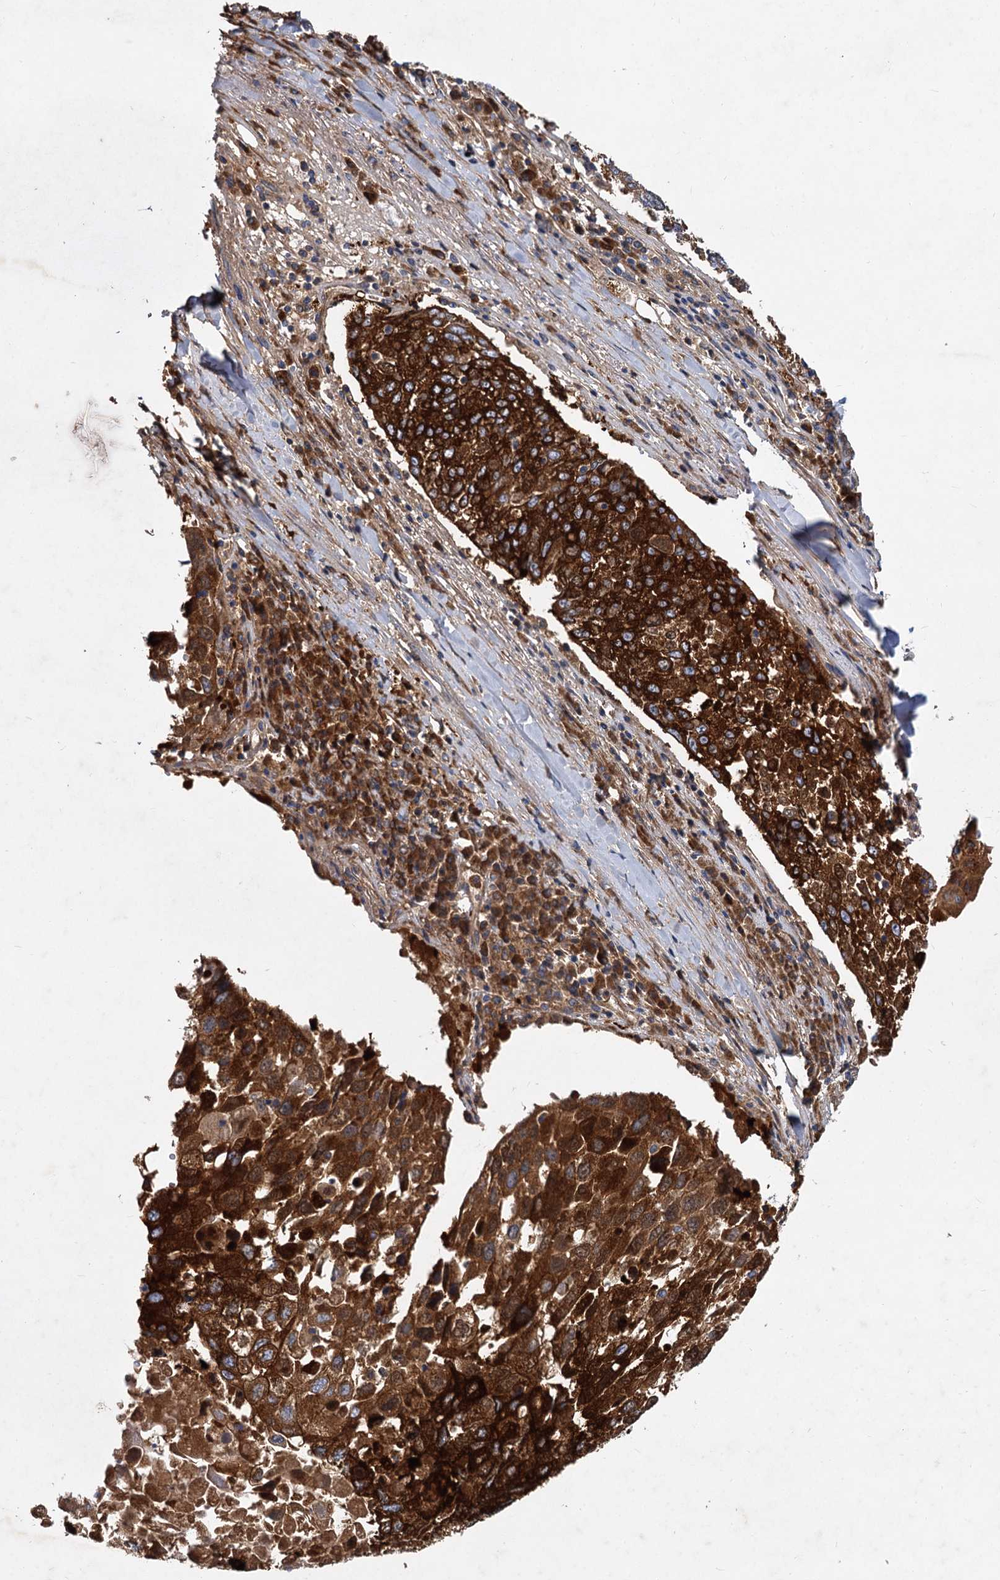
{"staining": {"intensity": "strong", "quantity": ">75%", "location": "cytoplasmic/membranous"}, "tissue": "lung cancer", "cell_type": "Tumor cells", "image_type": "cancer", "snomed": [{"axis": "morphology", "description": "Squamous cell carcinoma, NOS"}, {"axis": "topography", "description": "Lung"}], "caption": "Immunohistochemical staining of human lung squamous cell carcinoma shows high levels of strong cytoplasmic/membranous positivity in about >75% of tumor cells.", "gene": "ALKBH7", "patient": {"sex": "male", "age": 65}}